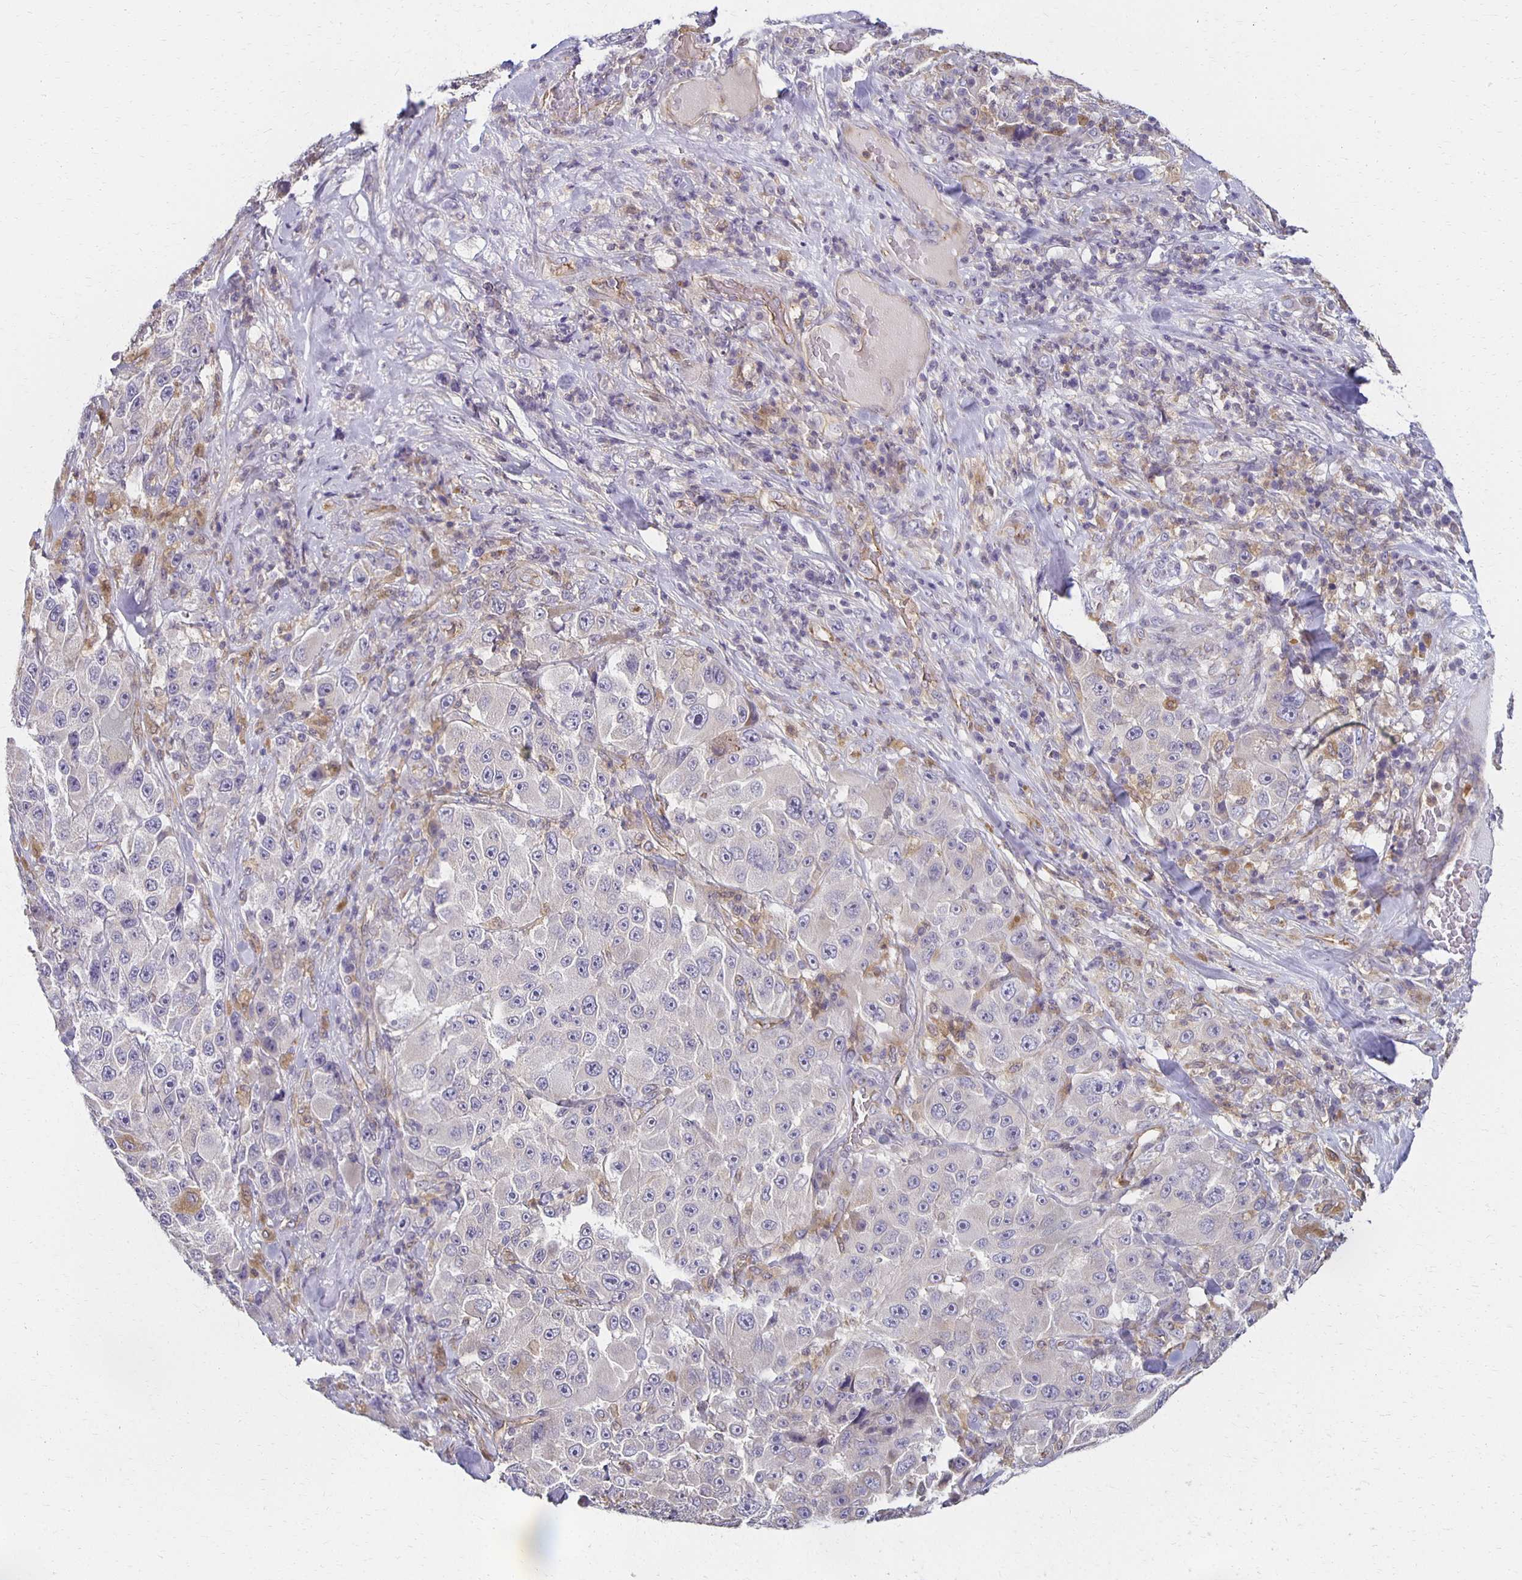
{"staining": {"intensity": "negative", "quantity": "none", "location": "none"}, "tissue": "melanoma", "cell_type": "Tumor cells", "image_type": "cancer", "snomed": [{"axis": "morphology", "description": "Malignant melanoma, Metastatic site"}, {"axis": "topography", "description": "Lymph node"}], "caption": "Photomicrograph shows no significant protein expression in tumor cells of melanoma.", "gene": "GPX4", "patient": {"sex": "male", "age": 62}}